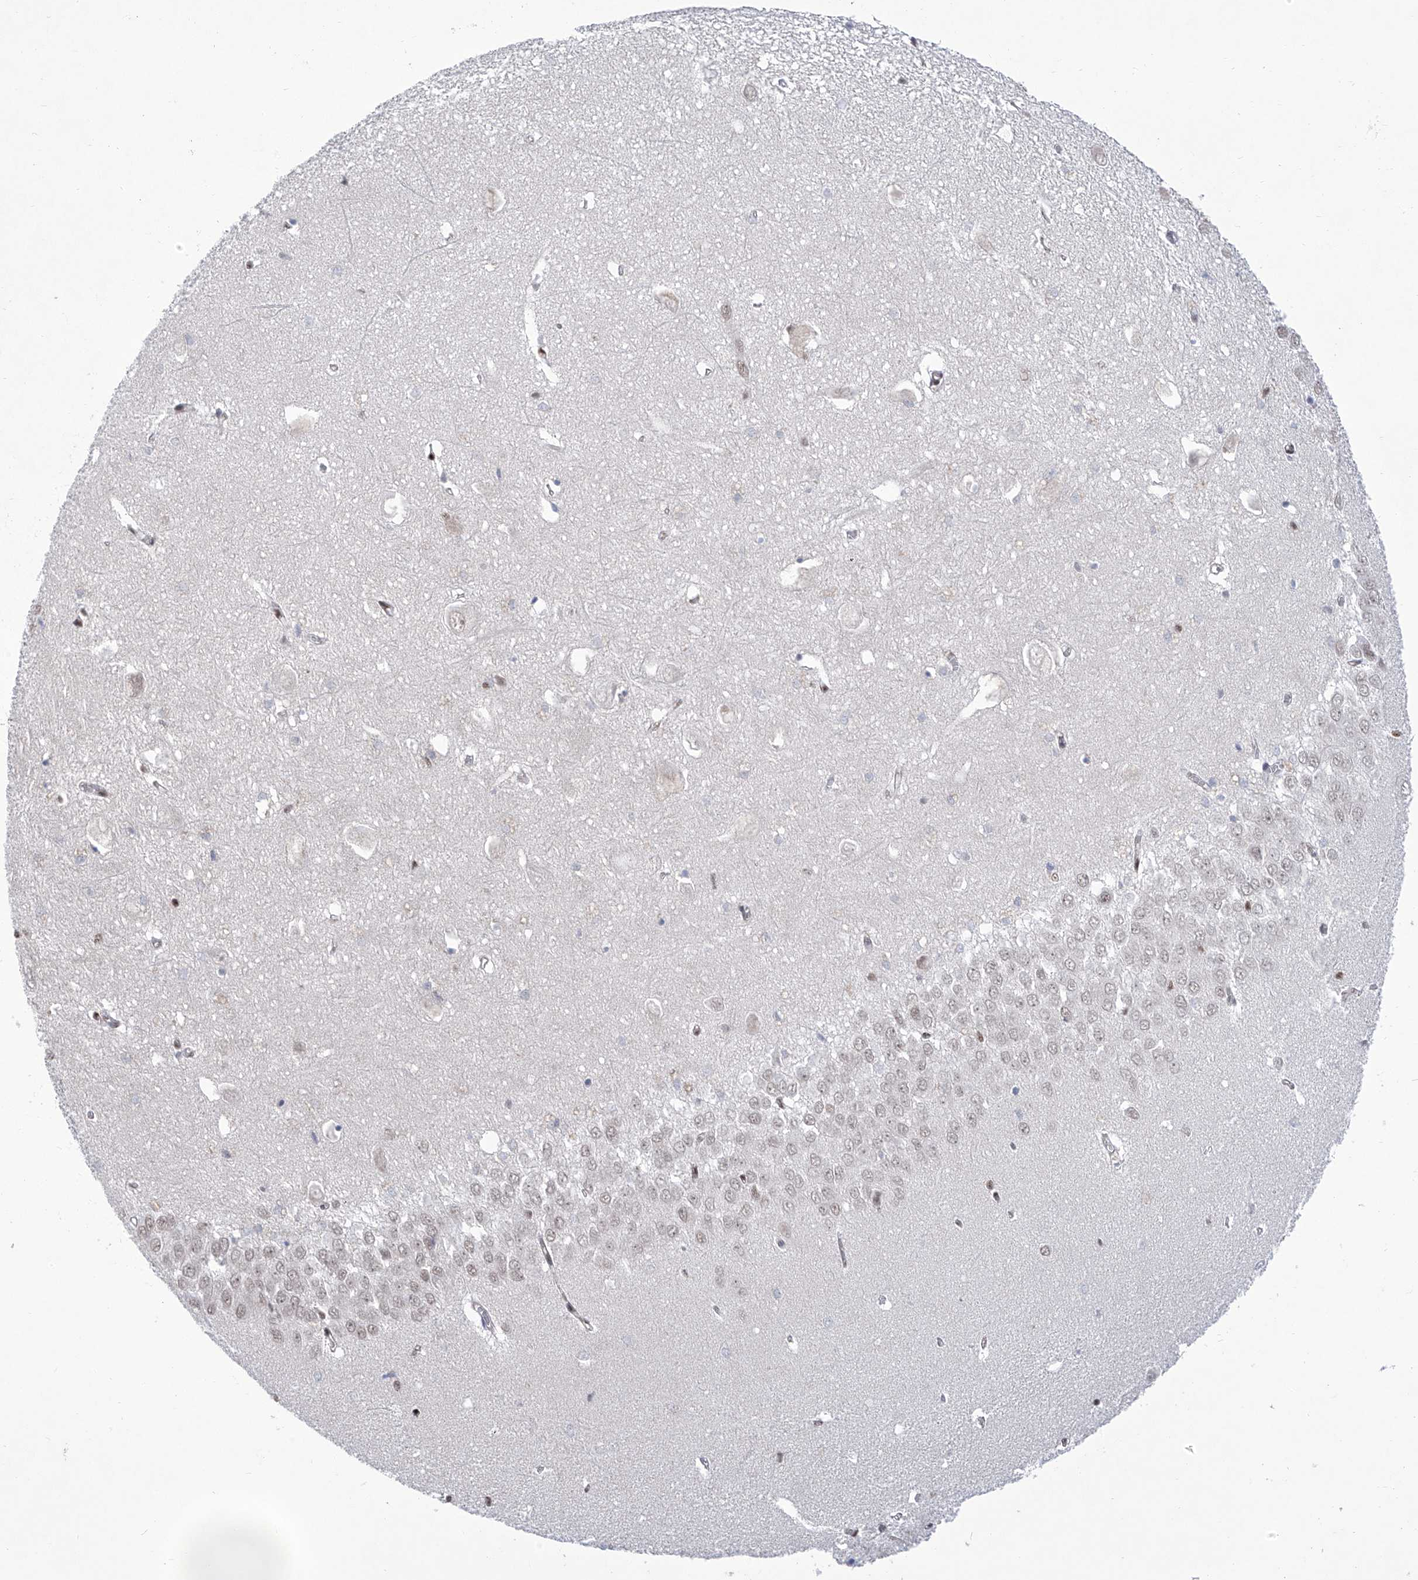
{"staining": {"intensity": "moderate", "quantity": "<25%", "location": "nuclear"}, "tissue": "hippocampus", "cell_type": "Glial cells", "image_type": "normal", "snomed": [{"axis": "morphology", "description": "Normal tissue, NOS"}, {"axis": "topography", "description": "Hippocampus"}], "caption": "Human hippocampus stained with a brown dye demonstrates moderate nuclear positive positivity in about <25% of glial cells.", "gene": "FBXL4", "patient": {"sex": "female", "age": 64}}